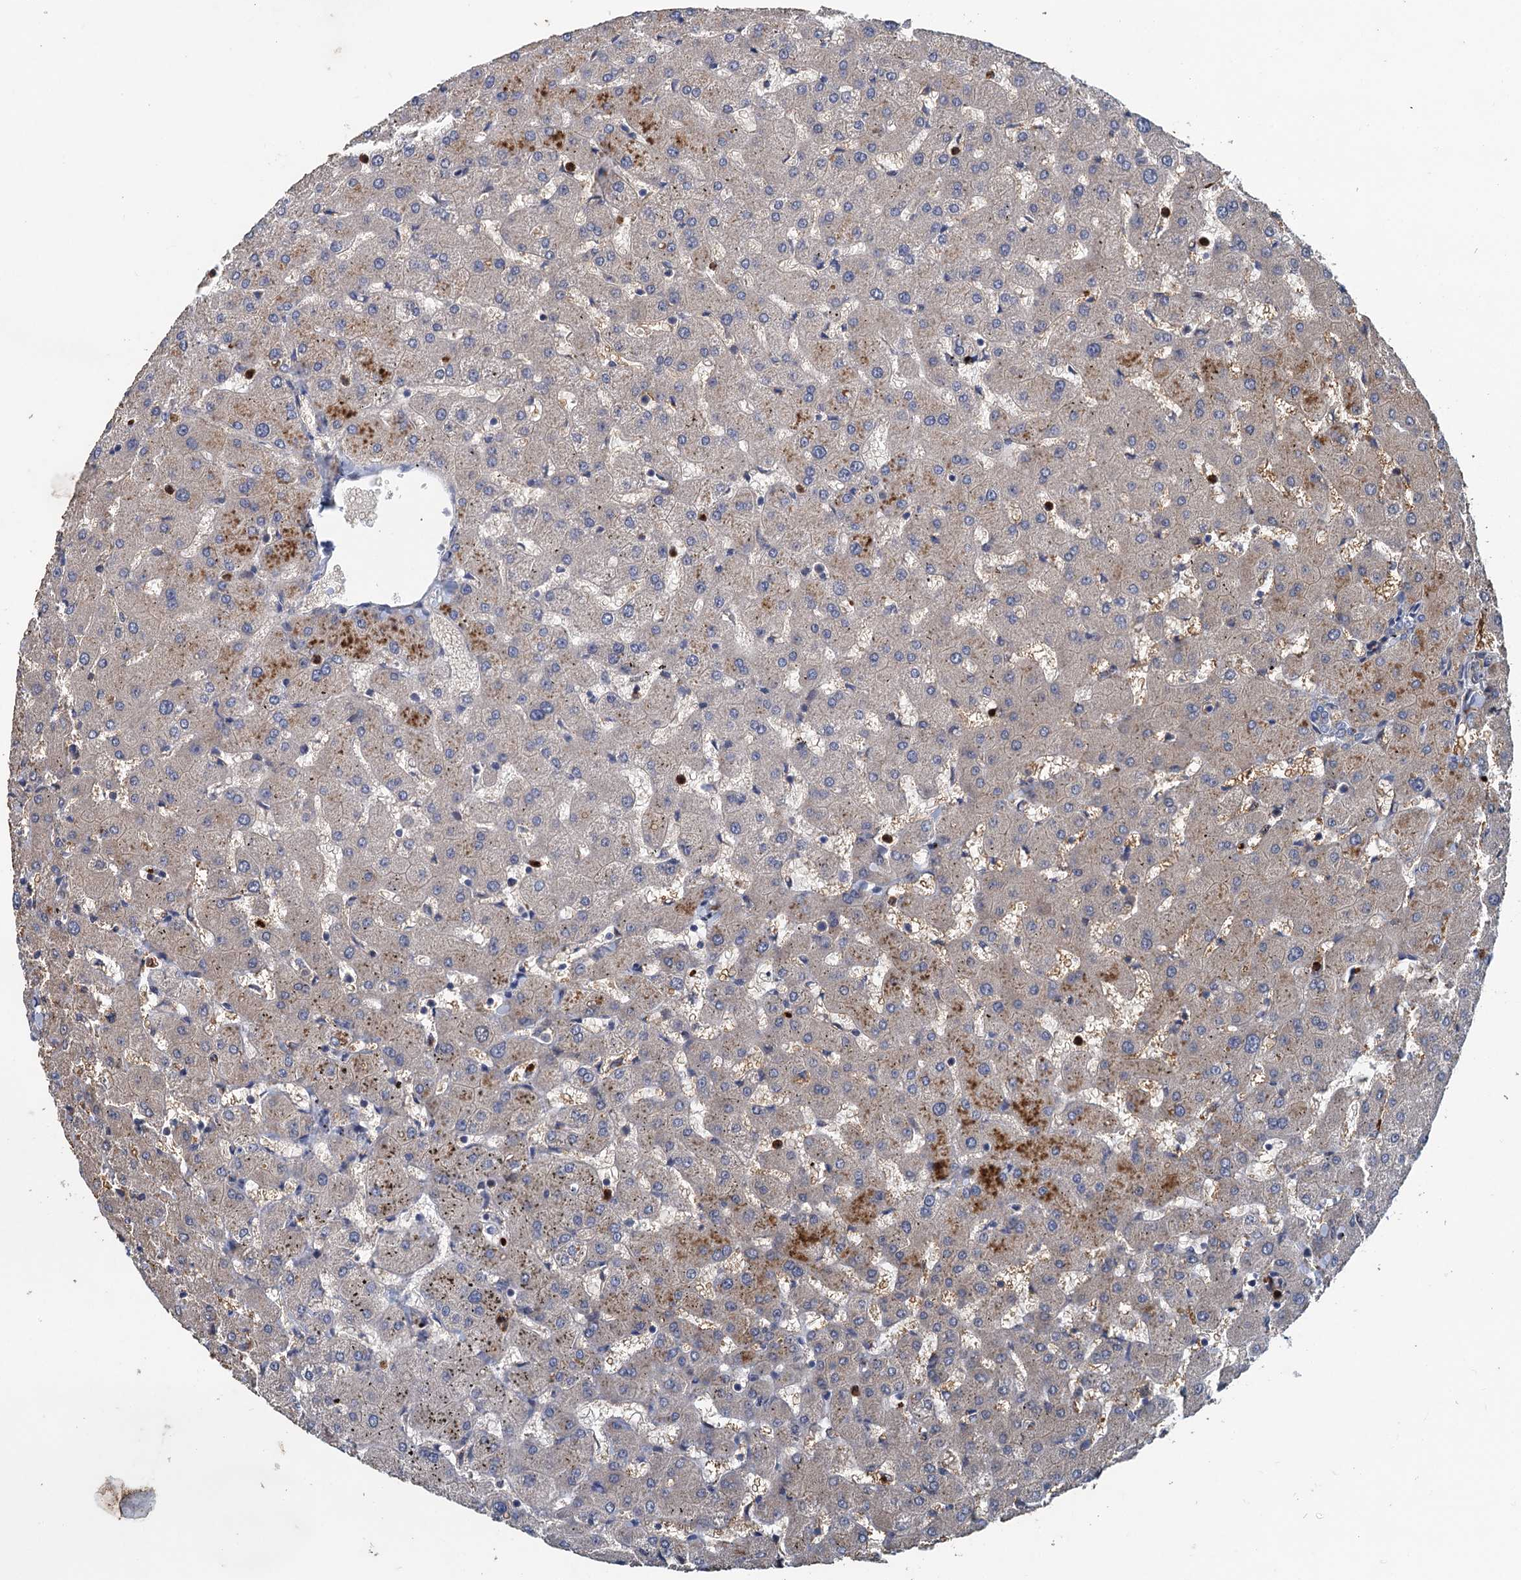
{"staining": {"intensity": "negative", "quantity": "none", "location": "none"}, "tissue": "liver", "cell_type": "Cholangiocytes", "image_type": "normal", "snomed": [{"axis": "morphology", "description": "Normal tissue, NOS"}, {"axis": "topography", "description": "Liver"}], "caption": "This is a micrograph of immunohistochemistry (IHC) staining of unremarkable liver, which shows no staining in cholangiocytes.", "gene": "TPCN1", "patient": {"sex": "female", "age": 63}}